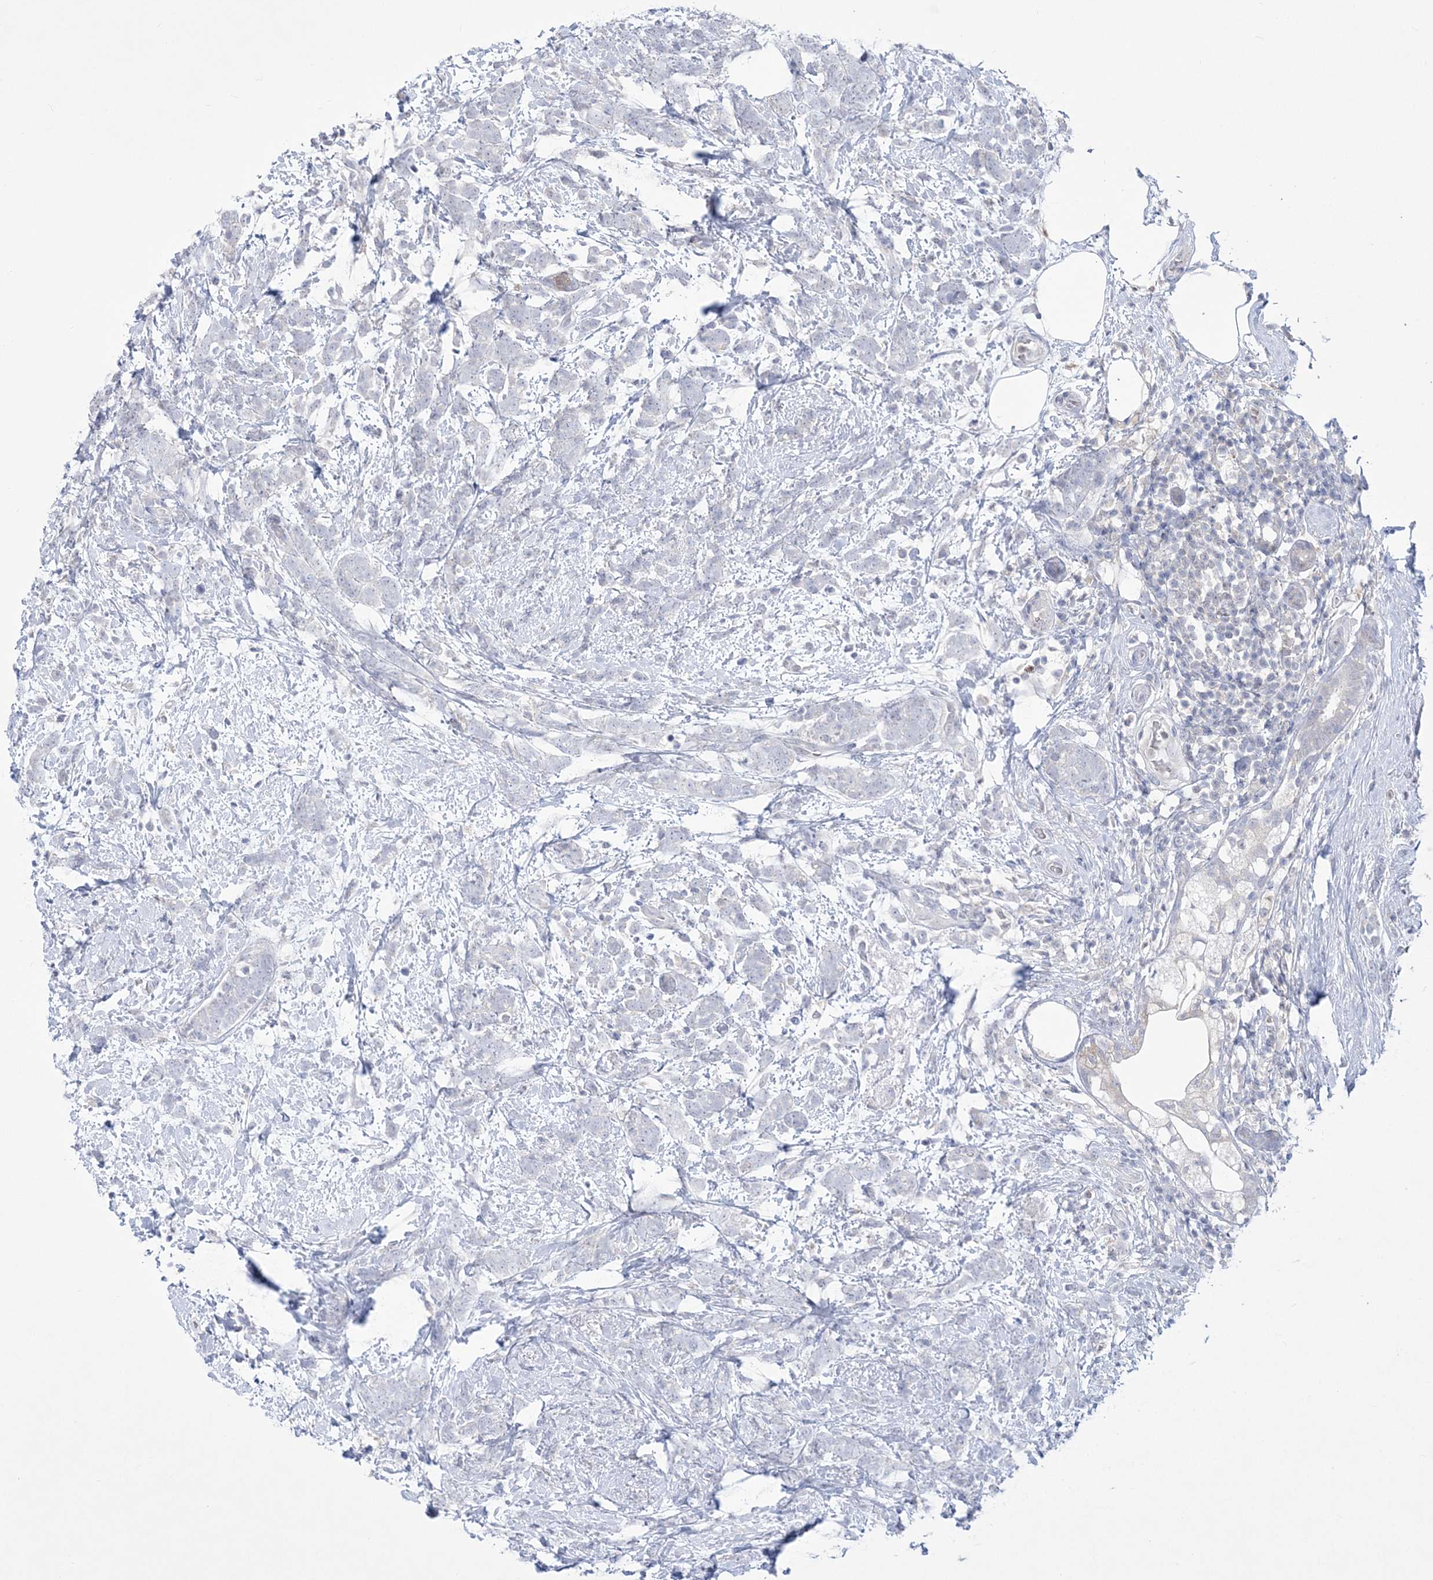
{"staining": {"intensity": "negative", "quantity": "none", "location": "none"}, "tissue": "breast cancer", "cell_type": "Tumor cells", "image_type": "cancer", "snomed": [{"axis": "morphology", "description": "Lobular carcinoma"}, {"axis": "topography", "description": "Breast"}], "caption": "There is no significant expression in tumor cells of lobular carcinoma (breast). (DAB (3,3'-diaminobenzidine) immunohistochemistry (IHC) with hematoxylin counter stain).", "gene": "WDR27", "patient": {"sex": "female", "age": 58}}